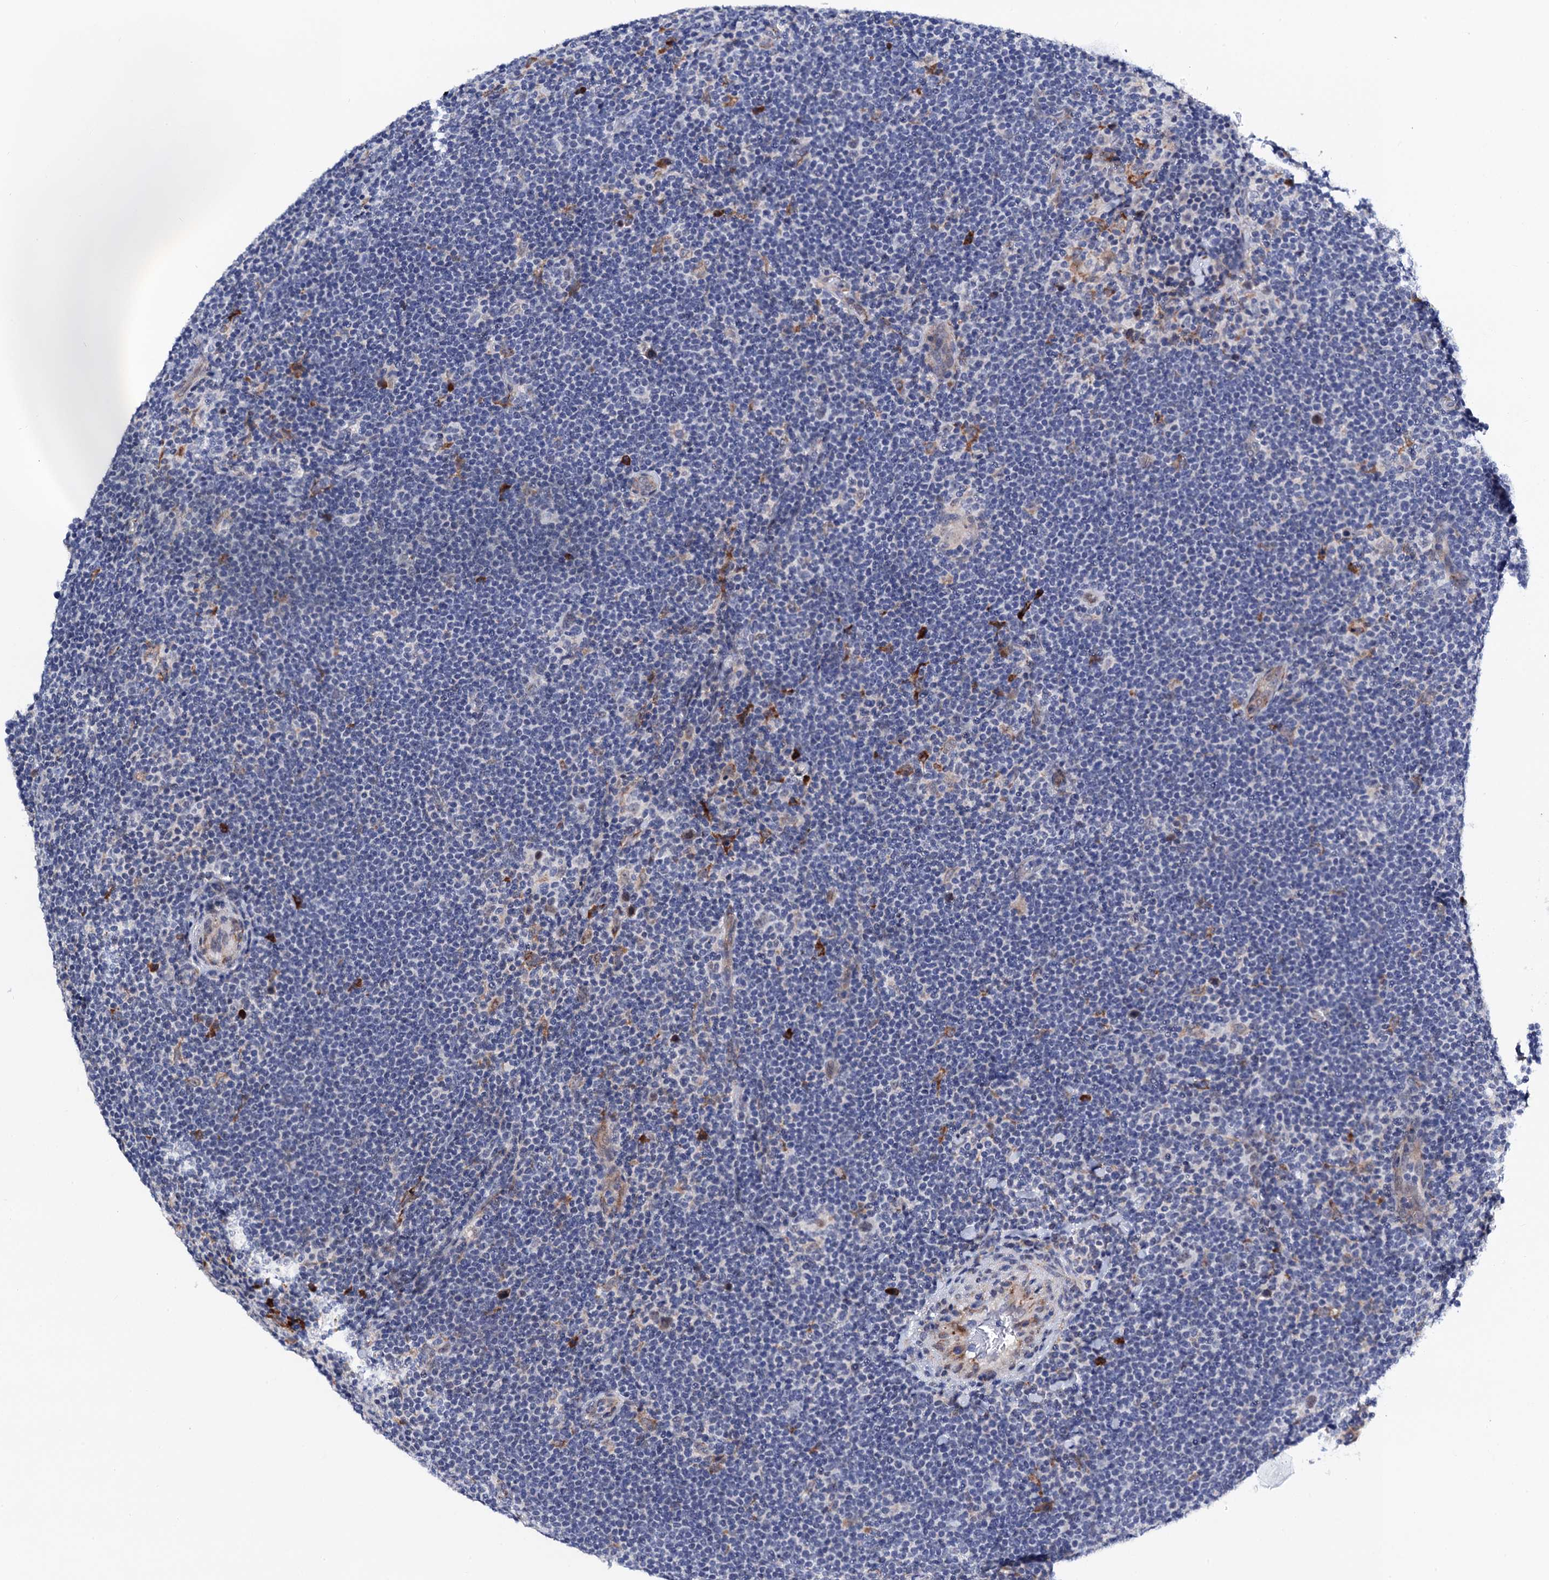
{"staining": {"intensity": "negative", "quantity": "none", "location": "none"}, "tissue": "lymphoma", "cell_type": "Tumor cells", "image_type": "cancer", "snomed": [{"axis": "morphology", "description": "Hodgkin's disease, NOS"}, {"axis": "topography", "description": "Lymph node"}], "caption": "Immunohistochemistry (IHC) of Hodgkin's disease exhibits no positivity in tumor cells. Nuclei are stained in blue.", "gene": "SLC7A10", "patient": {"sex": "female", "age": 57}}